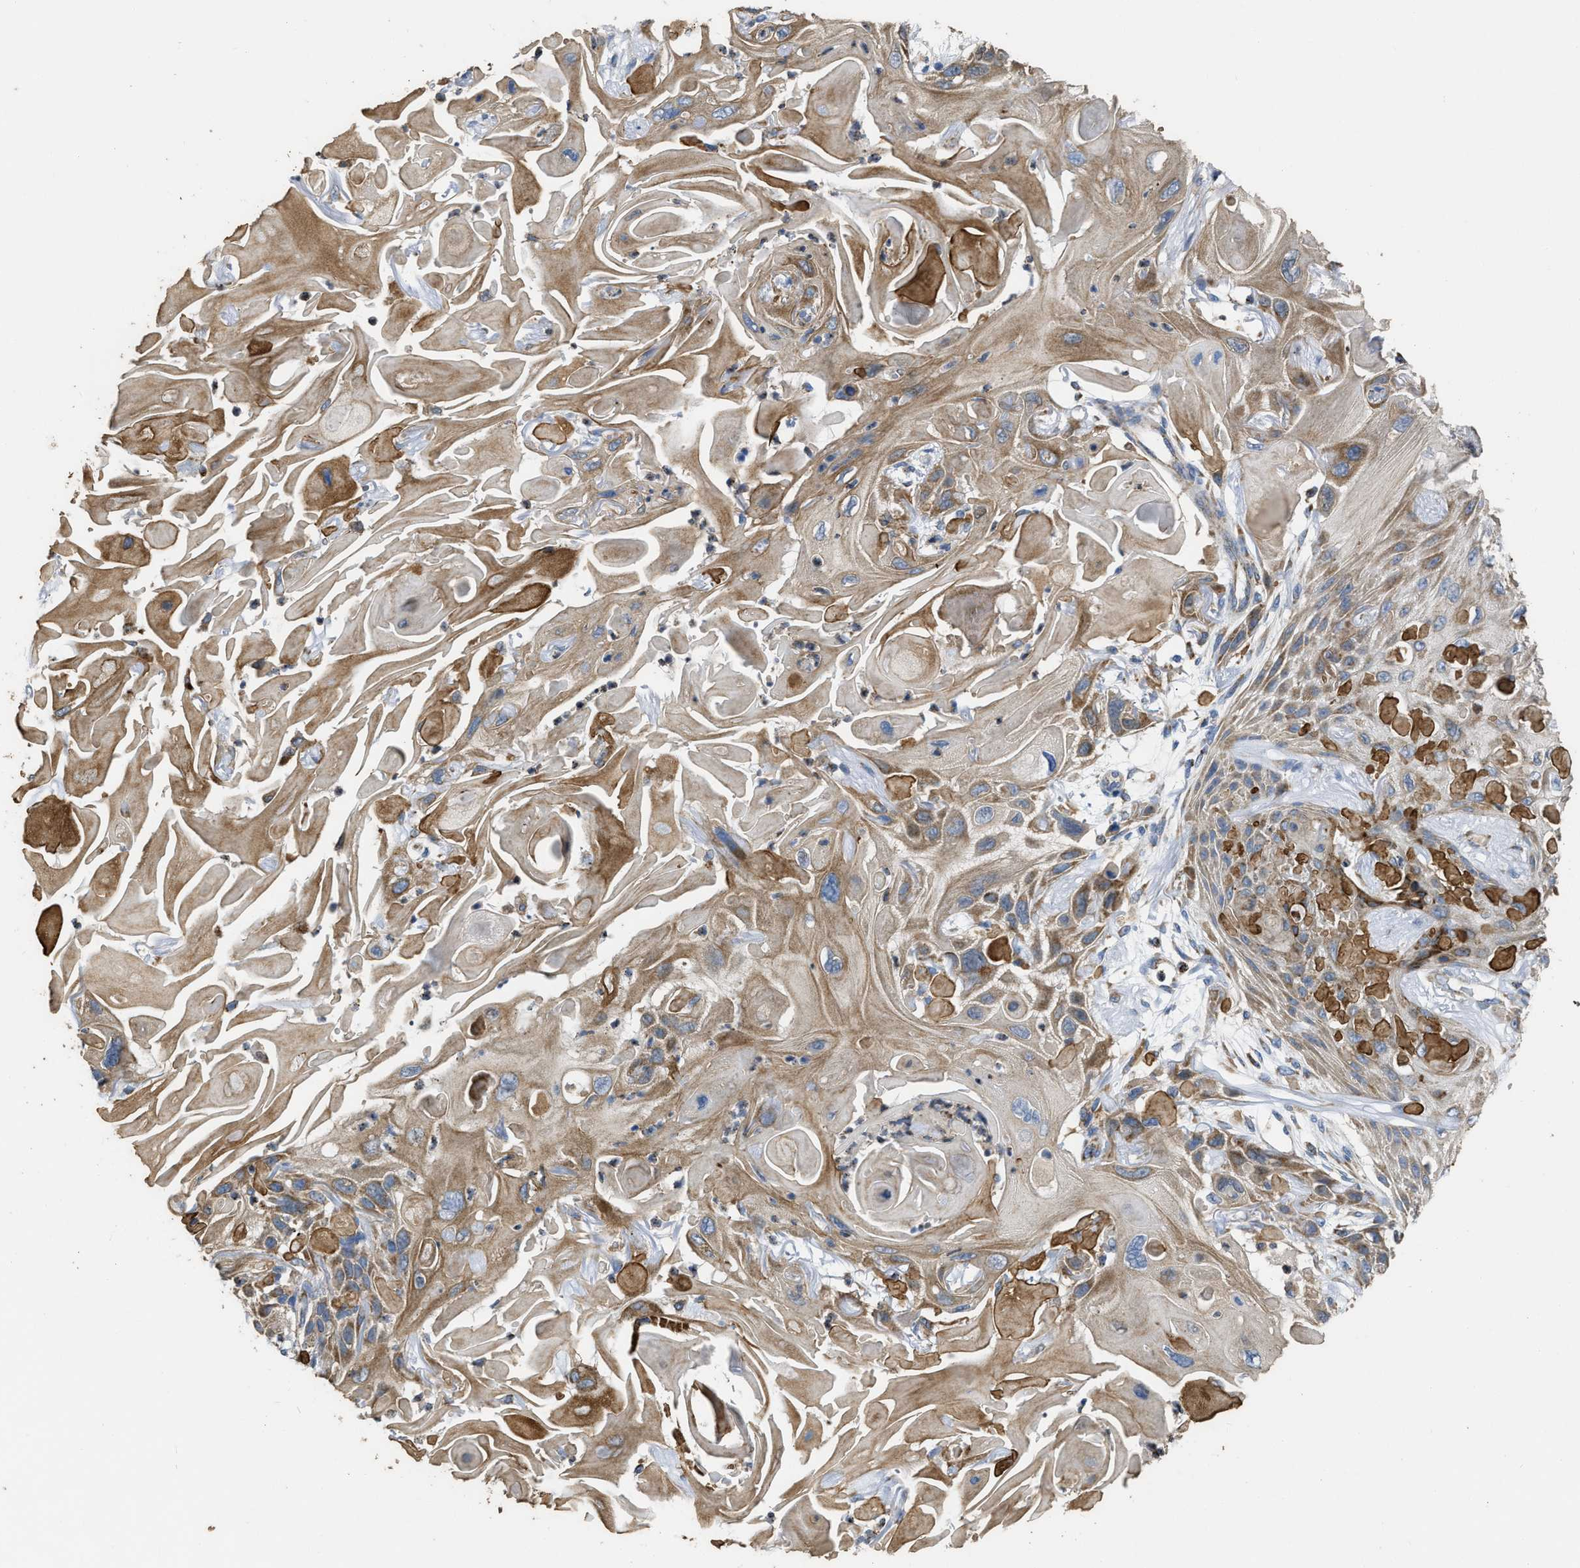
{"staining": {"intensity": "moderate", "quantity": ">75%", "location": "cytoplasmic/membranous"}, "tissue": "skin cancer", "cell_type": "Tumor cells", "image_type": "cancer", "snomed": [{"axis": "morphology", "description": "Squamous cell carcinoma, NOS"}, {"axis": "topography", "description": "Skin"}], "caption": "Squamous cell carcinoma (skin) tissue reveals moderate cytoplasmic/membranous expression in approximately >75% of tumor cells, visualized by immunohistochemistry.", "gene": "AK2", "patient": {"sex": "female", "age": 77}}